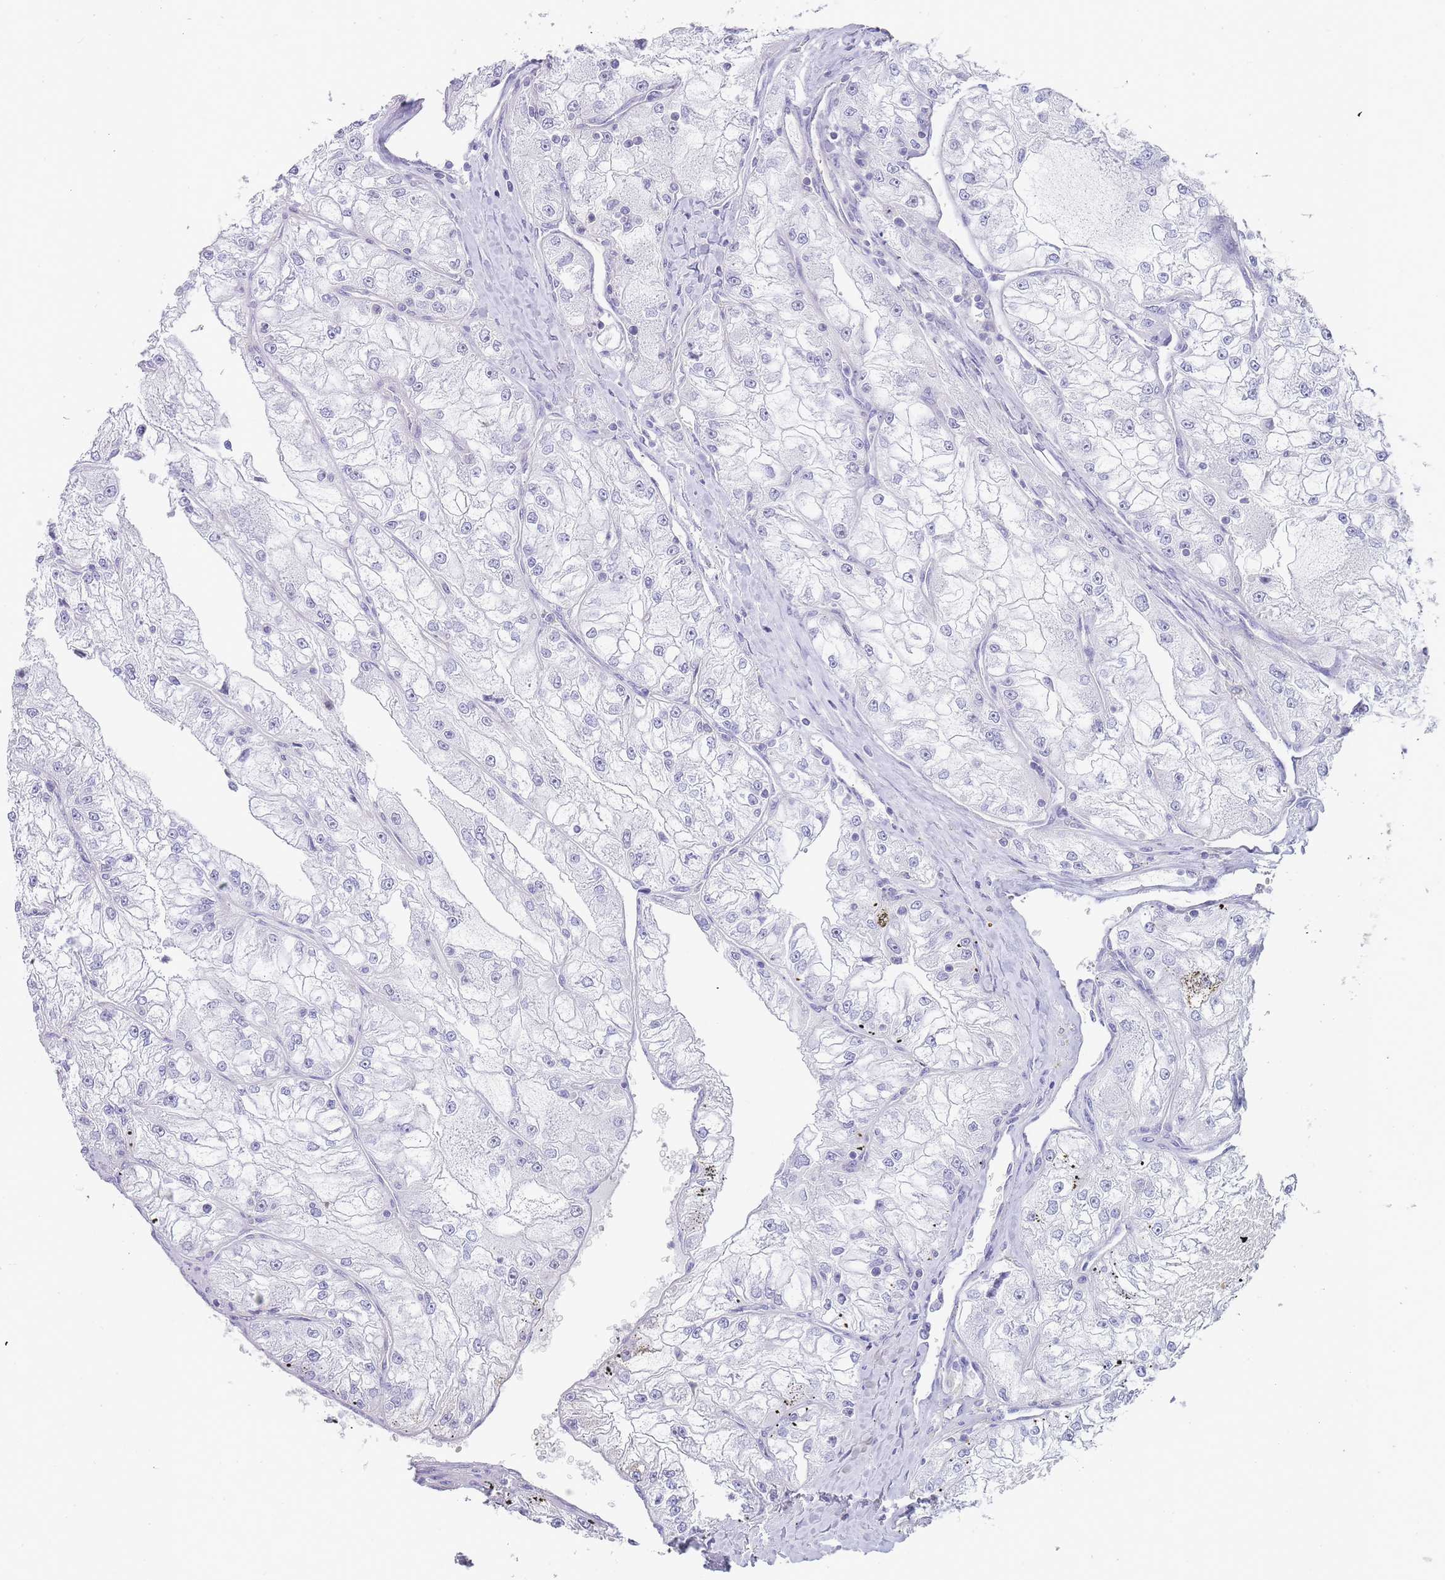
{"staining": {"intensity": "weak", "quantity": "<25%", "location": "nuclear"}, "tissue": "renal cancer", "cell_type": "Tumor cells", "image_type": "cancer", "snomed": [{"axis": "morphology", "description": "Adenocarcinoma, NOS"}, {"axis": "topography", "description": "Kidney"}], "caption": "Immunohistochemistry of human renal adenocarcinoma displays no positivity in tumor cells.", "gene": "NOP14", "patient": {"sex": "female", "age": 72}}